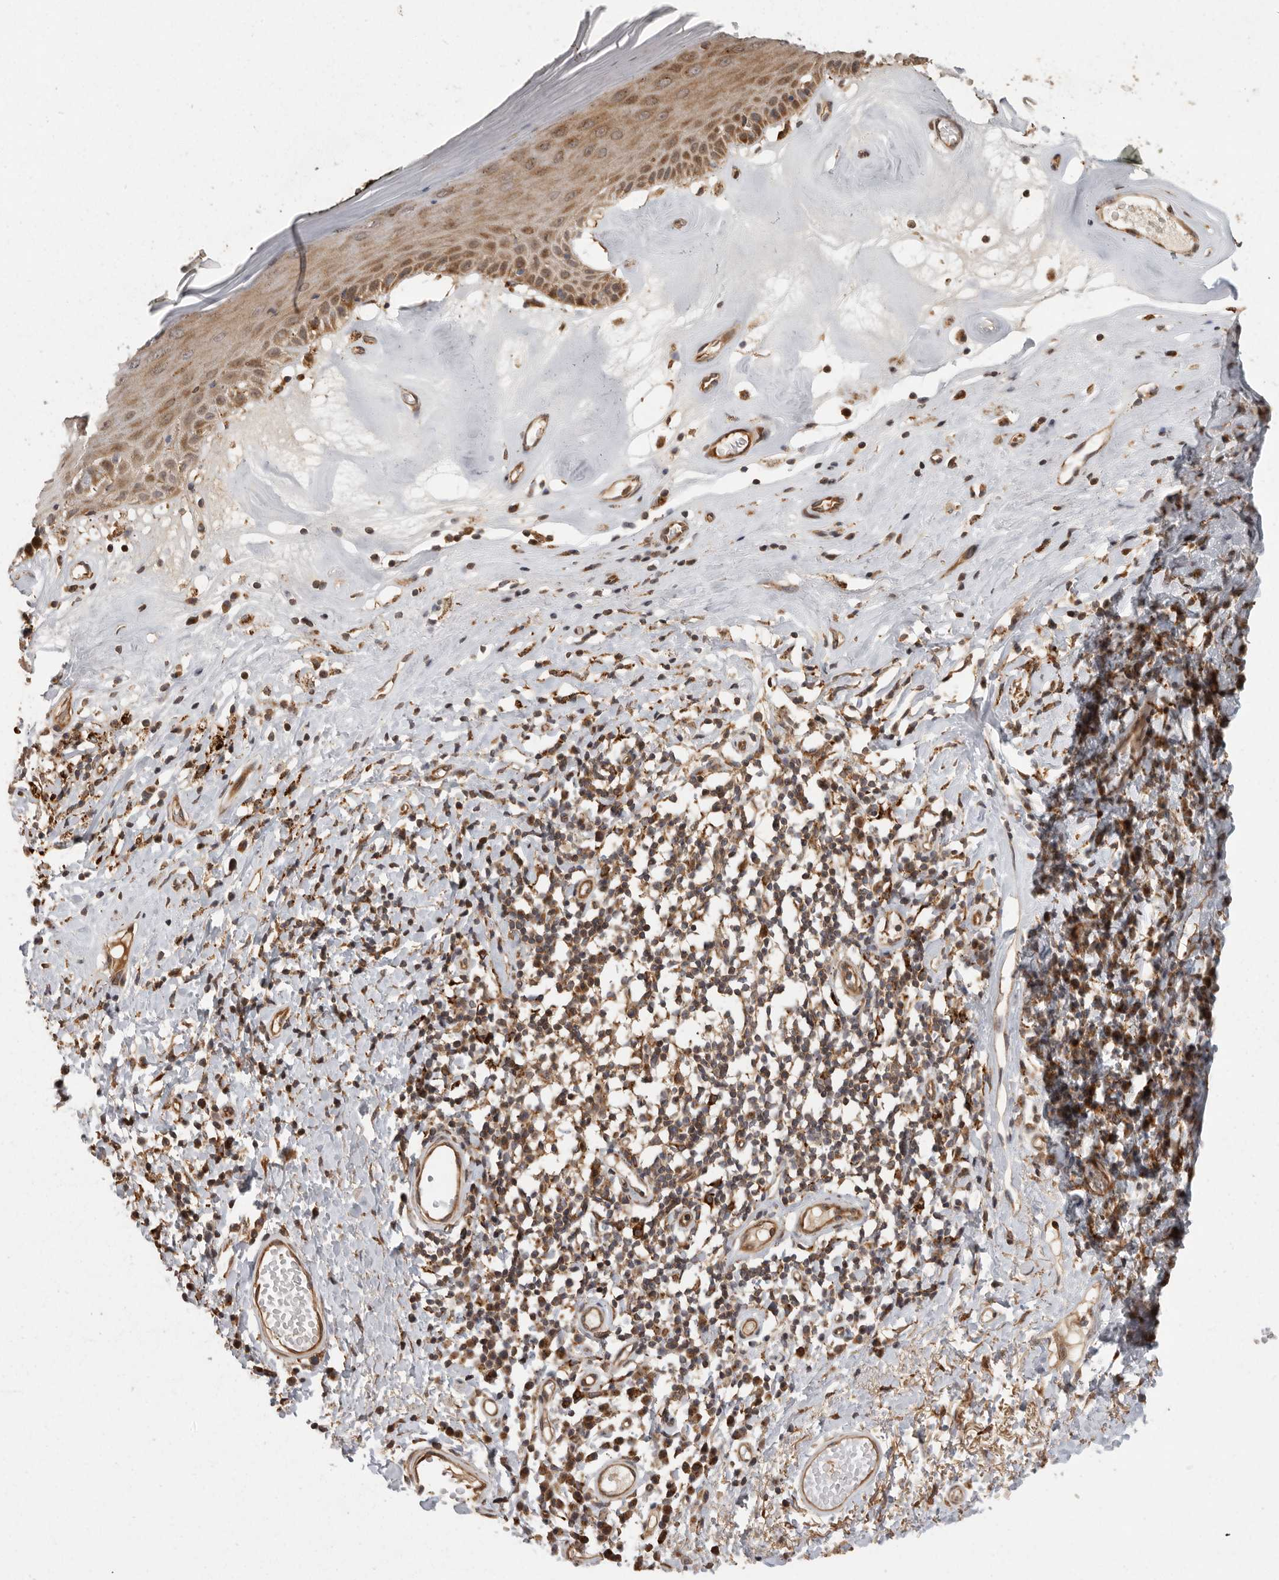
{"staining": {"intensity": "strong", "quantity": "25%-75%", "location": "cytoplasmic/membranous,nuclear"}, "tissue": "skin", "cell_type": "Epidermal cells", "image_type": "normal", "snomed": [{"axis": "morphology", "description": "Normal tissue, NOS"}, {"axis": "morphology", "description": "Inflammation, NOS"}, {"axis": "topography", "description": "Vulva"}], "caption": "Normal skin shows strong cytoplasmic/membranous,nuclear staining in approximately 25%-75% of epidermal cells The protein is shown in brown color, while the nuclei are stained blue..", "gene": "SWT1", "patient": {"sex": "female", "age": 84}}